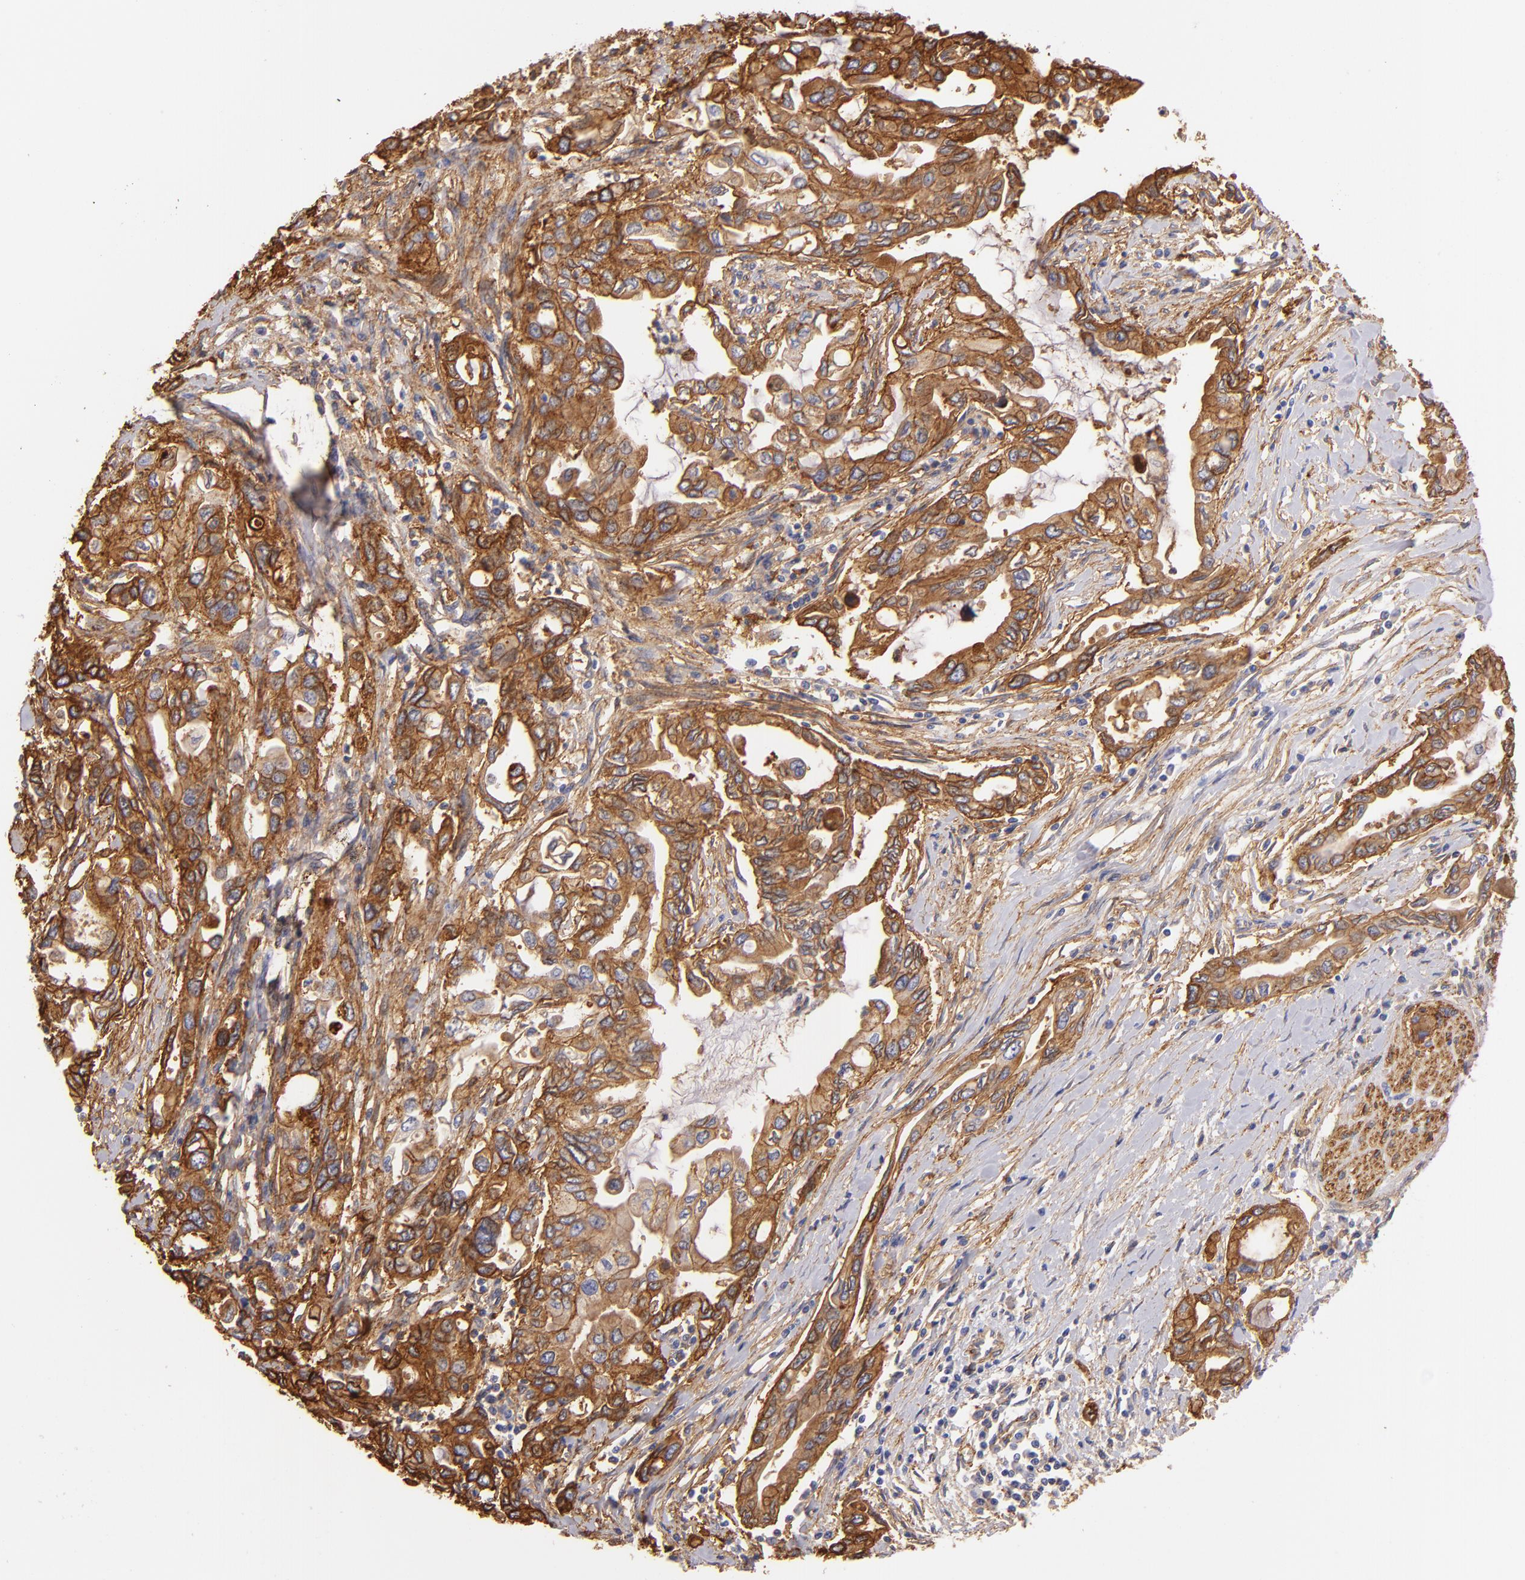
{"staining": {"intensity": "strong", "quantity": ">75%", "location": "cytoplasmic/membranous"}, "tissue": "pancreatic cancer", "cell_type": "Tumor cells", "image_type": "cancer", "snomed": [{"axis": "morphology", "description": "Adenocarcinoma, NOS"}, {"axis": "topography", "description": "Pancreas"}], "caption": "Immunohistochemistry image of human adenocarcinoma (pancreatic) stained for a protein (brown), which exhibits high levels of strong cytoplasmic/membranous expression in approximately >75% of tumor cells.", "gene": "CD151", "patient": {"sex": "female", "age": 57}}